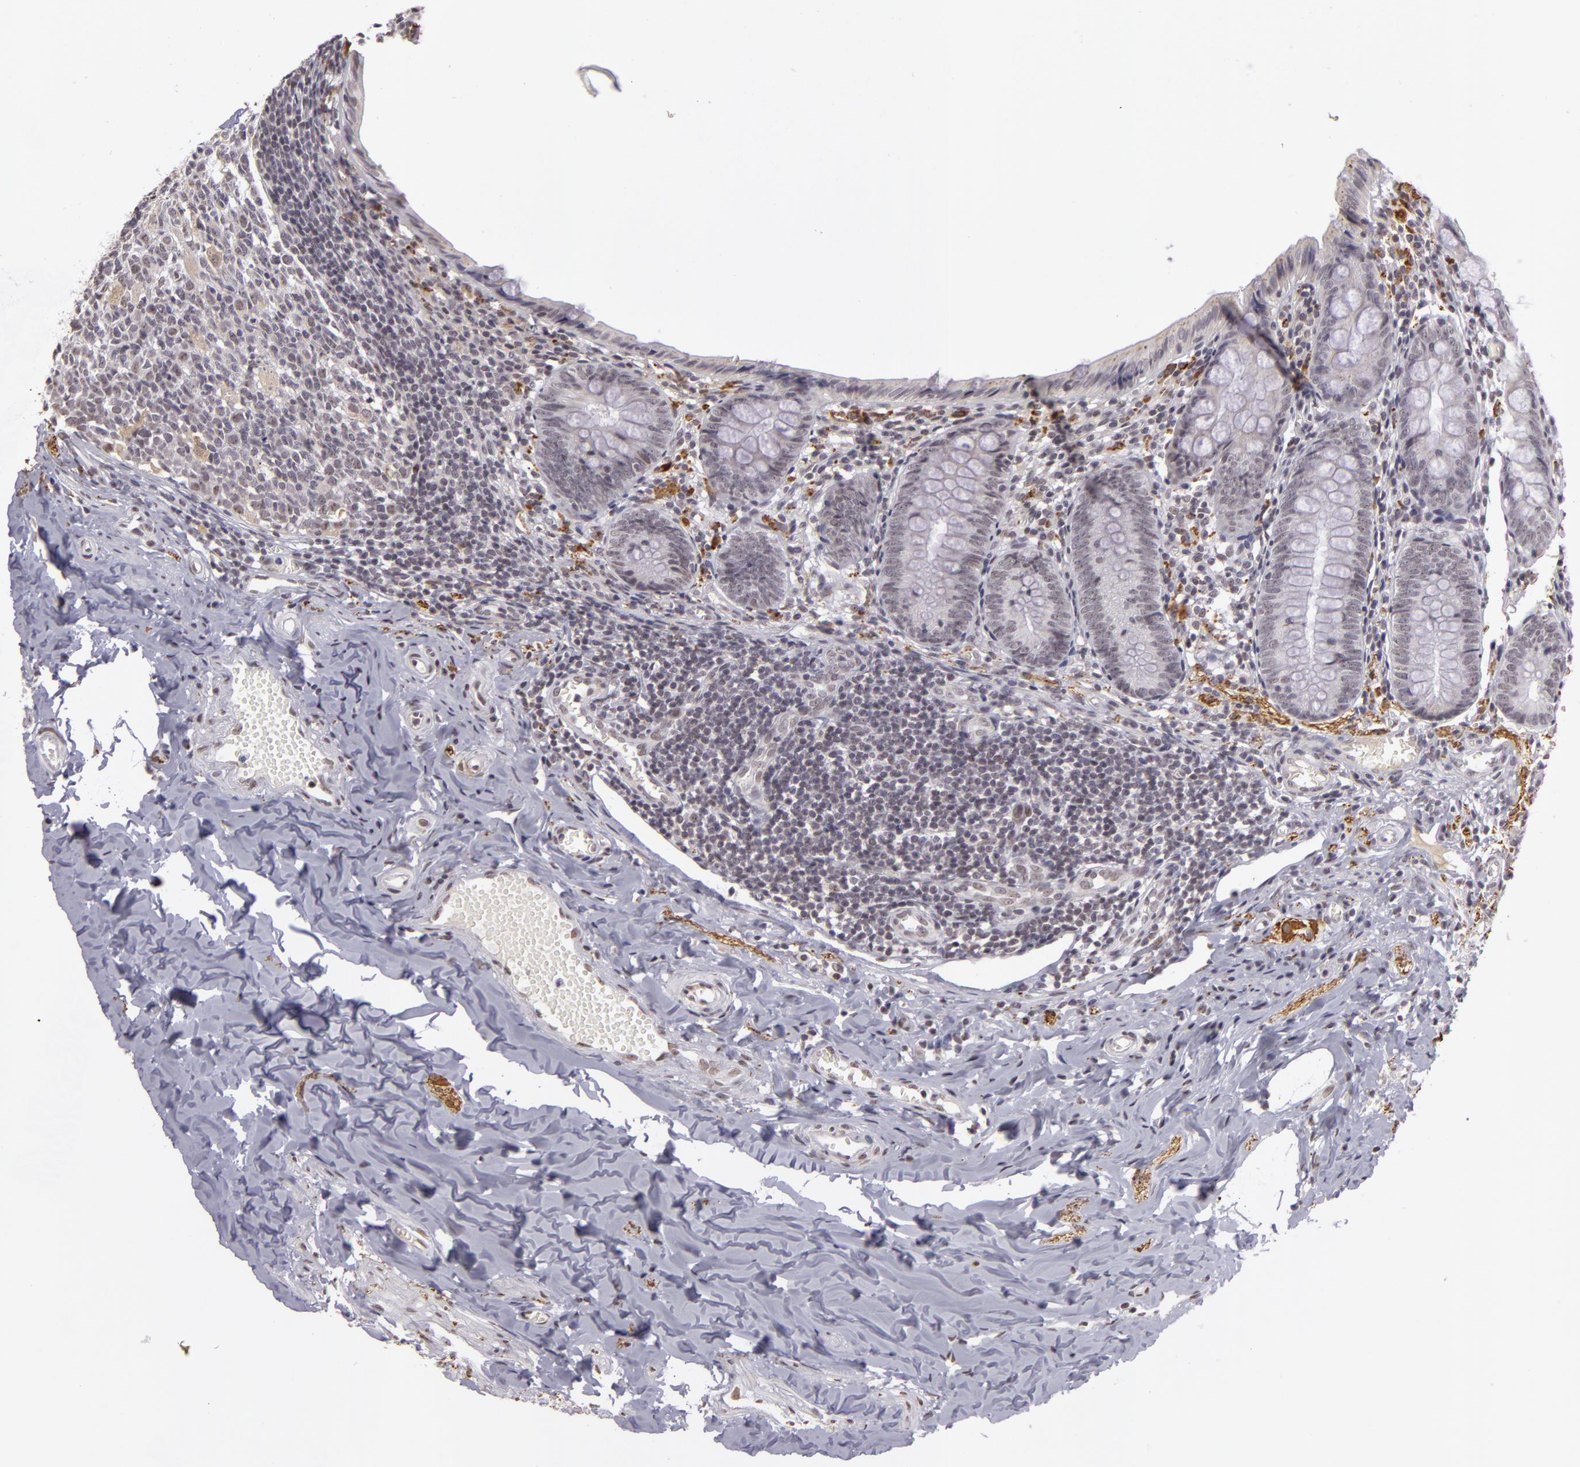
{"staining": {"intensity": "negative", "quantity": "none", "location": "none"}, "tissue": "appendix", "cell_type": "Glandular cells", "image_type": "normal", "snomed": [{"axis": "morphology", "description": "Normal tissue, NOS"}, {"axis": "topography", "description": "Appendix"}], "caption": "Appendix stained for a protein using IHC demonstrates no expression glandular cells.", "gene": "RRP7A", "patient": {"sex": "female", "age": 17}}